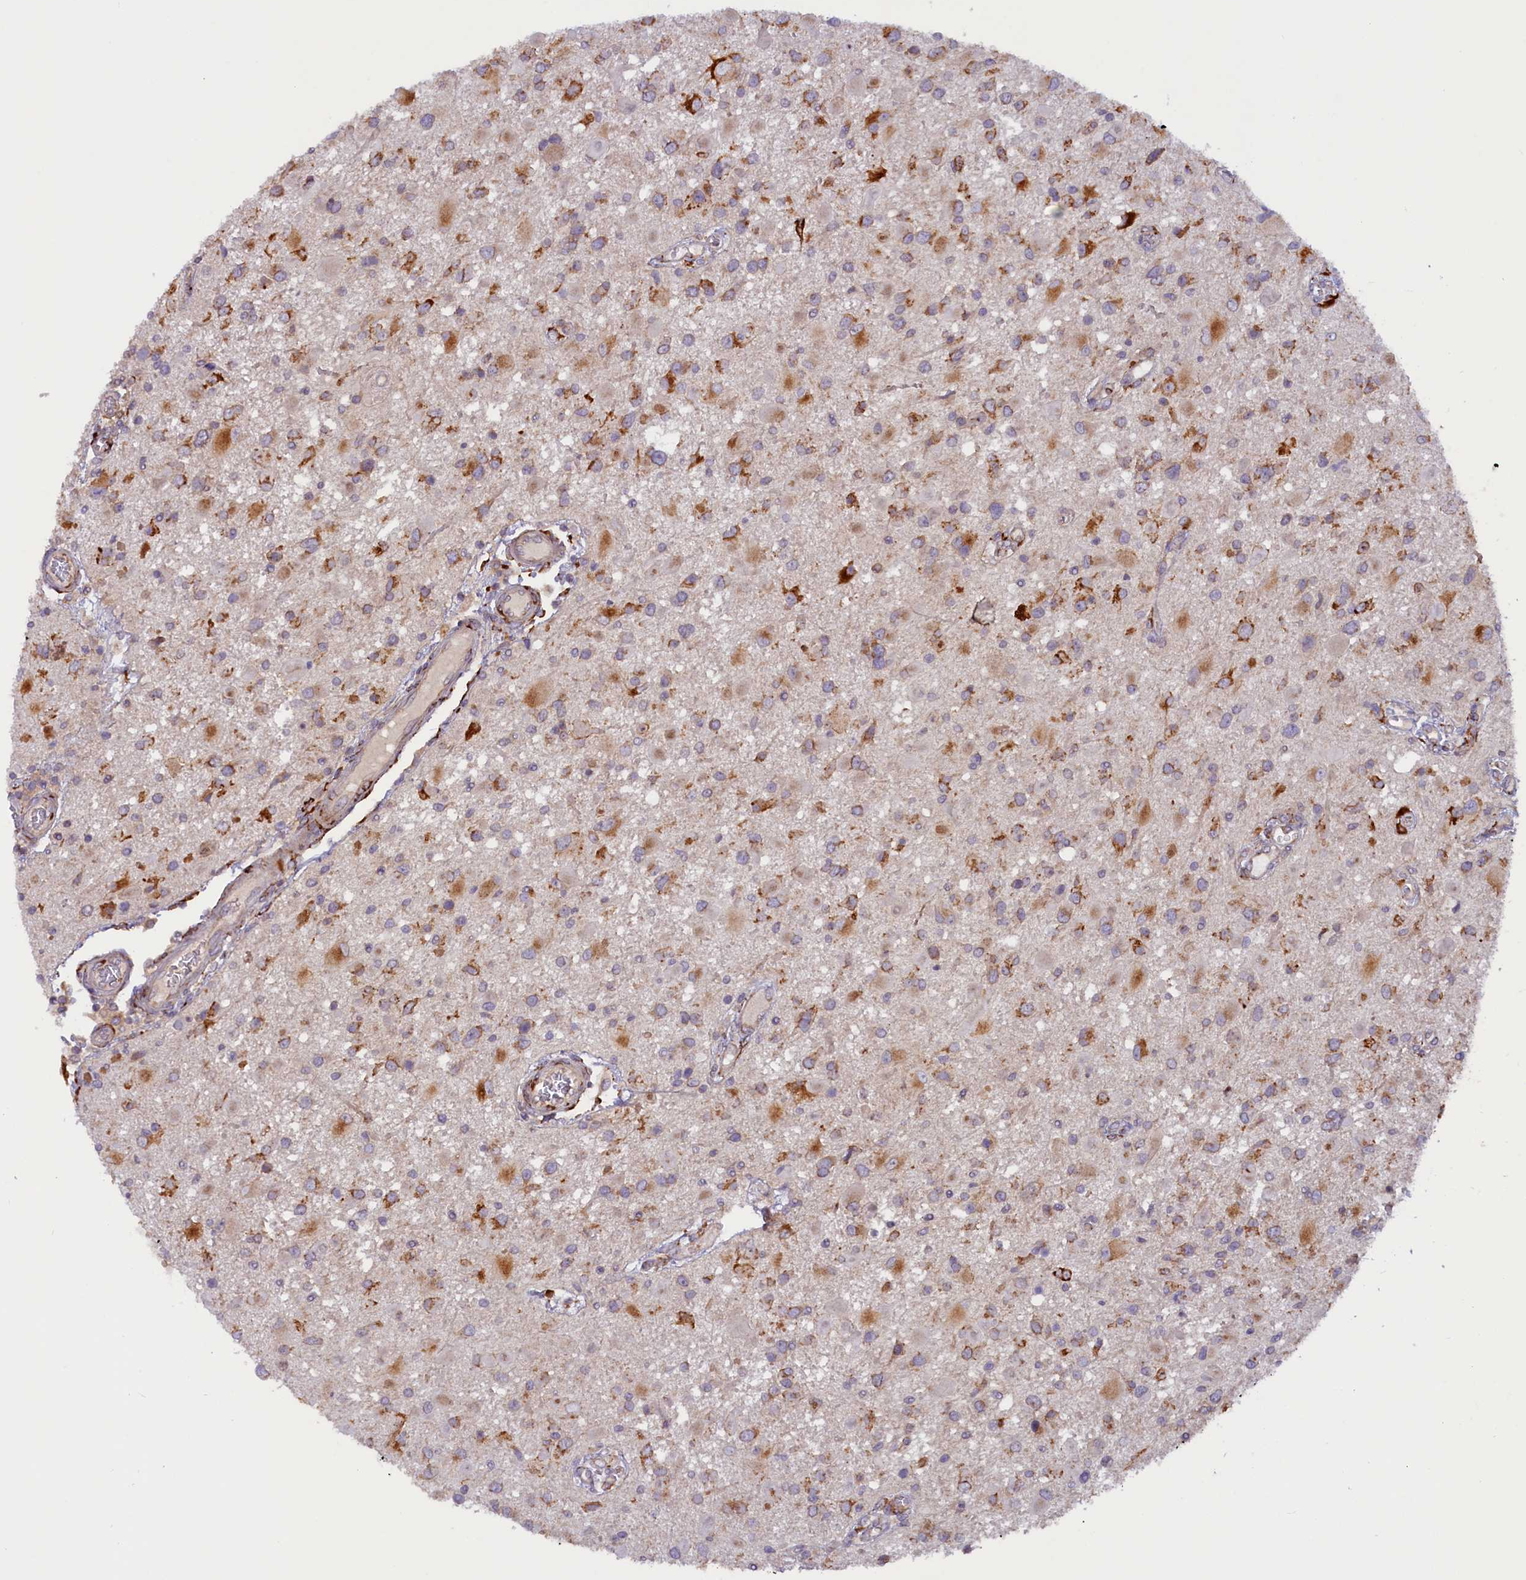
{"staining": {"intensity": "moderate", "quantity": "25%-75%", "location": "cytoplasmic/membranous"}, "tissue": "glioma", "cell_type": "Tumor cells", "image_type": "cancer", "snomed": [{"axis": "morphology", "description": "Glioma, malignant, High grade"}, {"axis": "topography", "description": "Brain"}], "caption": "Immunohistochemical staining of human glioma shows medium levels of moderate cytoplasmic/membranous protein positivity in about 25%-75% of tumor cells. Using DAB (brown) and hematoxylin (blue) stains, captured at high magnification using brightfield microscopy.", "gene": "SSC5D", "patient": {"sex": "male", "age": 53}}